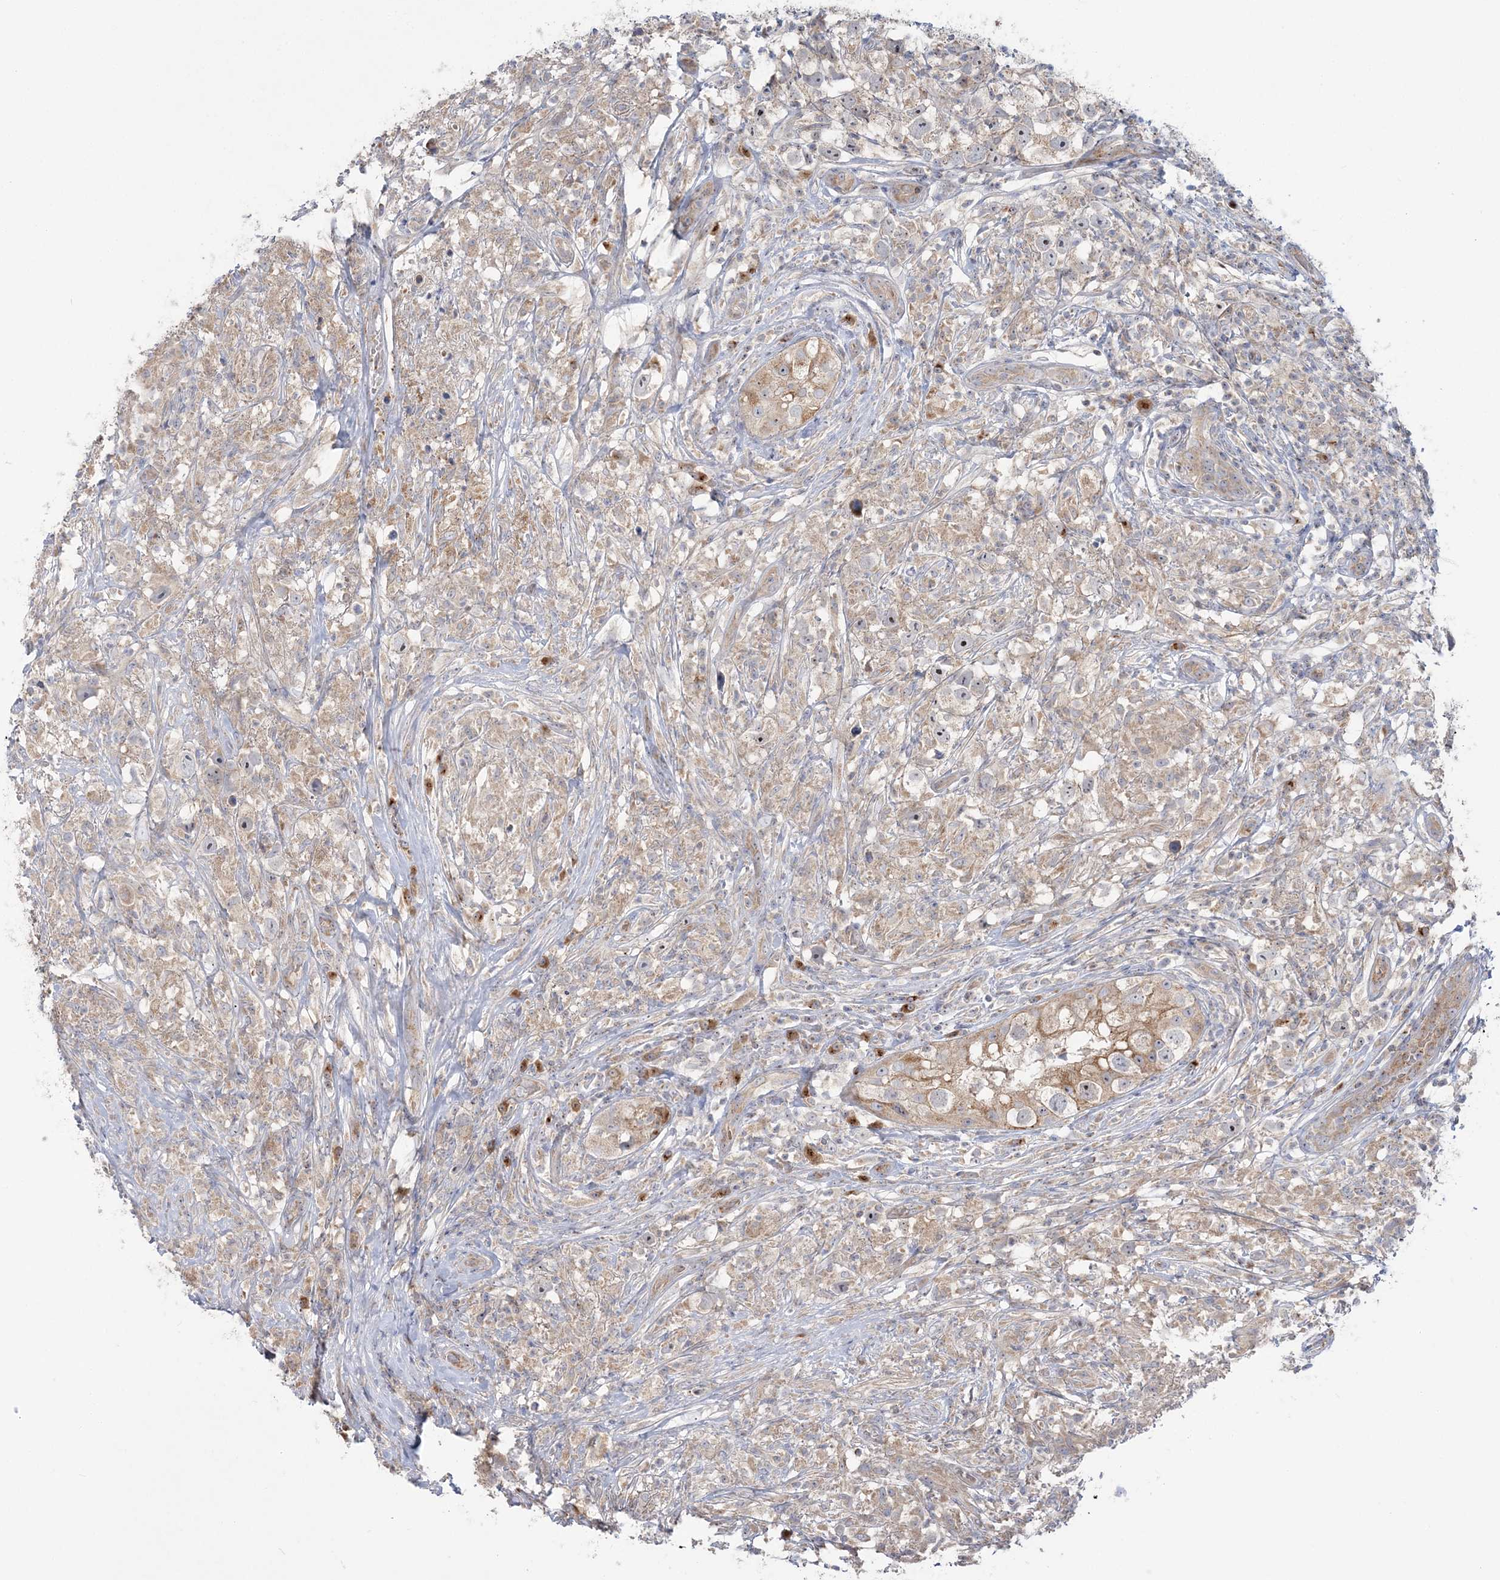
{"staining": {"intensity": "weak", "quantity": ">75%", "location": "cytoplasmic/membranous"}, "tissue": "testis cancer", "cell_type": "Tumor cells", "image_type": "cancer", "snomed": [{"axis": "morphology", "description": "Seminoma, NOS"}, {"axis": "topography", "description": "Testis"}], "caption": "DAB (3,3'-diaminobenzidine) immunohistochemical staining of human seminoma (testis) exhibits weak cytoplasmic/membranous protein staining in about >75% of tumor cells.", "gene": "MMADHC", "patient": {"sex": "male", "age": 49}}